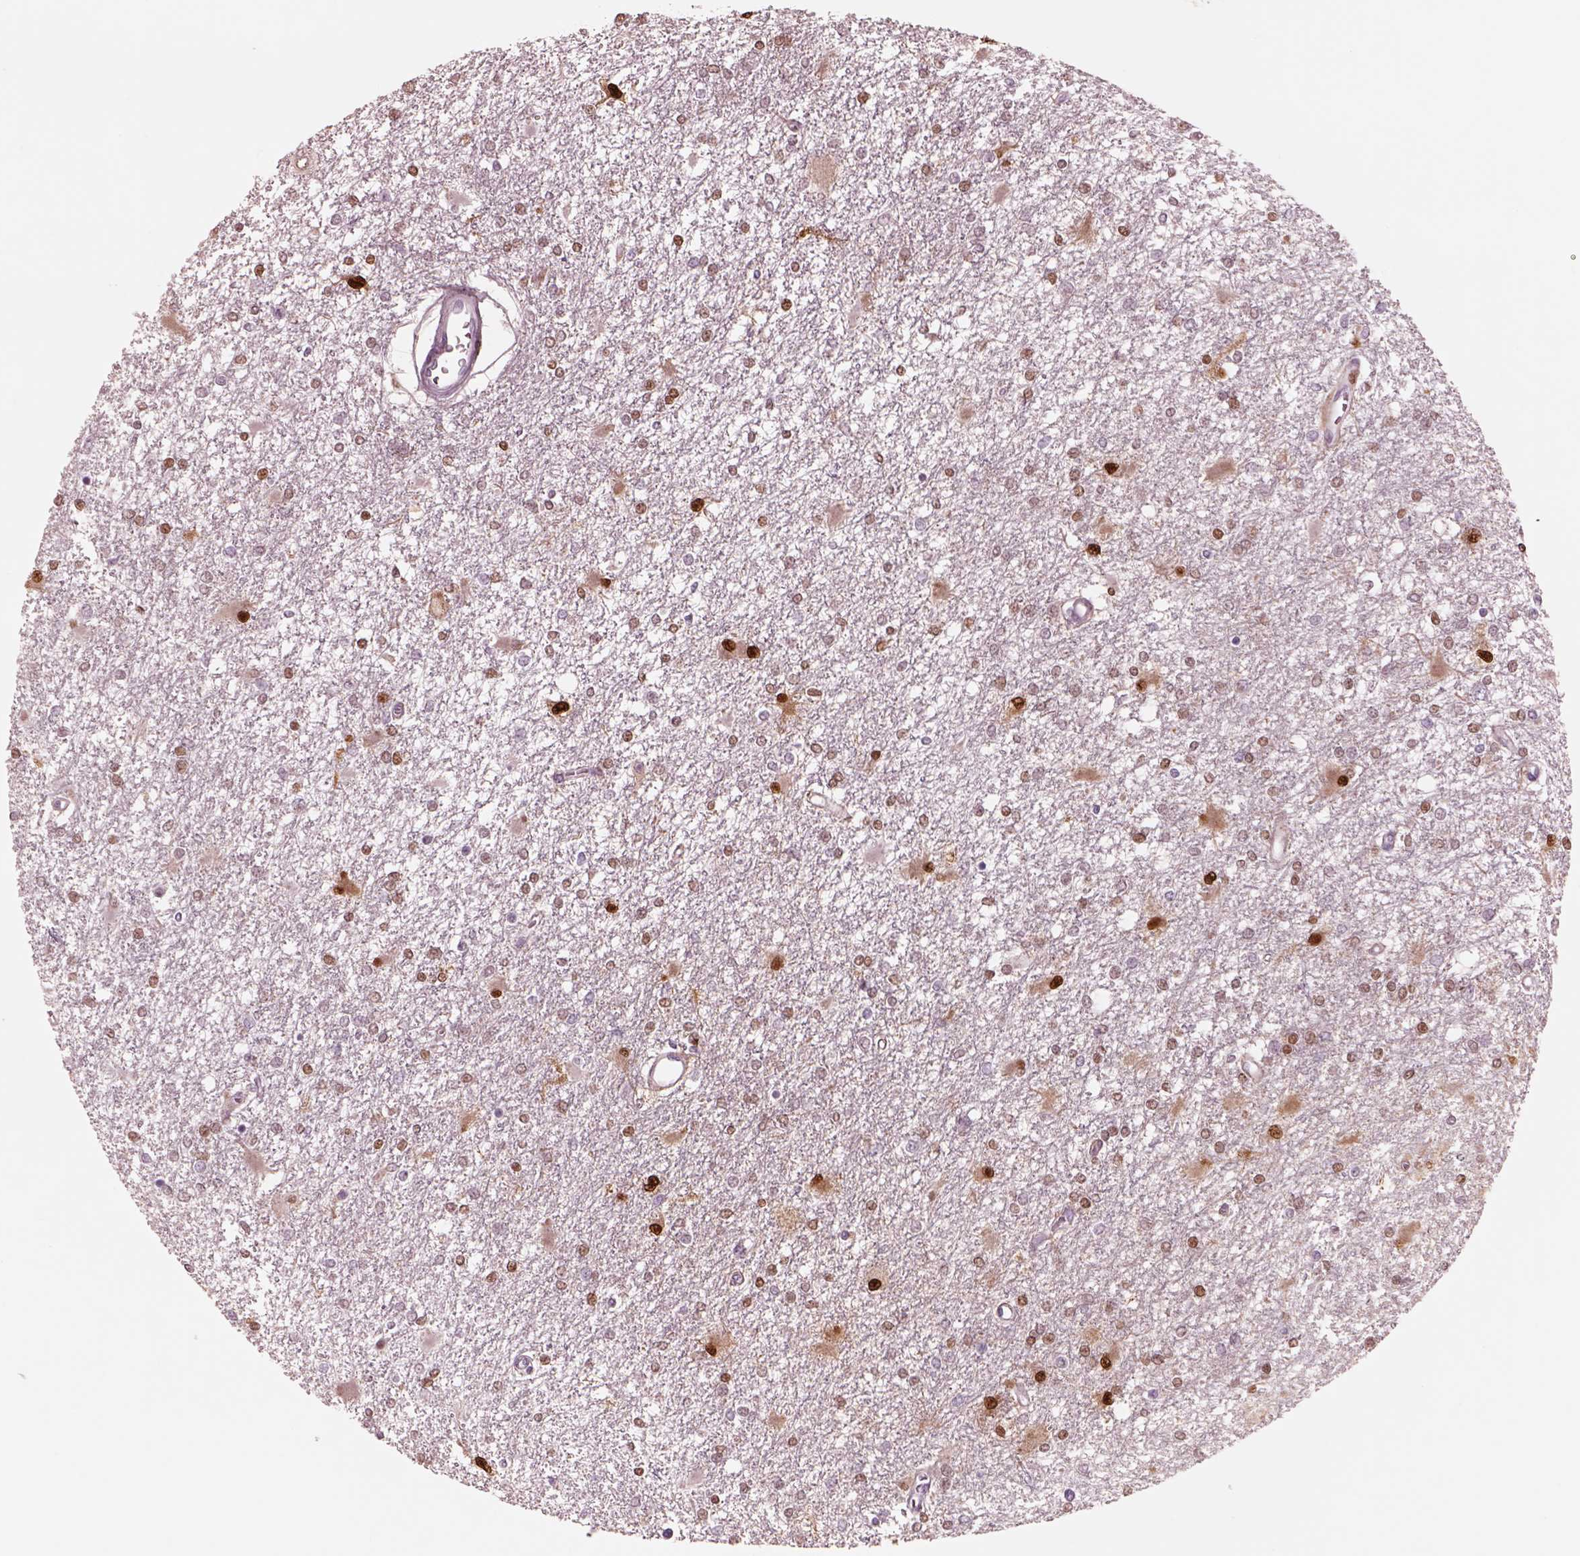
{"staining": {"intensity": "moderate", "quantity": ">75%", "location": "nuclear"}, "tissue": "glioma", "cell_type": "Tumor cells", "image_type": "cancer", "snomed": [{"axis": "morphology", "description": "Glioma, malignant, High grade"}, {"axis": "topography", "description": "Cerebral cortex"}], "caption": "Immunohistochemical staining of human malignant glioma (high-grade) demonstrates medium levels of moderate nuclear positivity in about >75% of tumor cells.", "gene": "SOX9", "patient": {"sex": "male", "age": 79}}